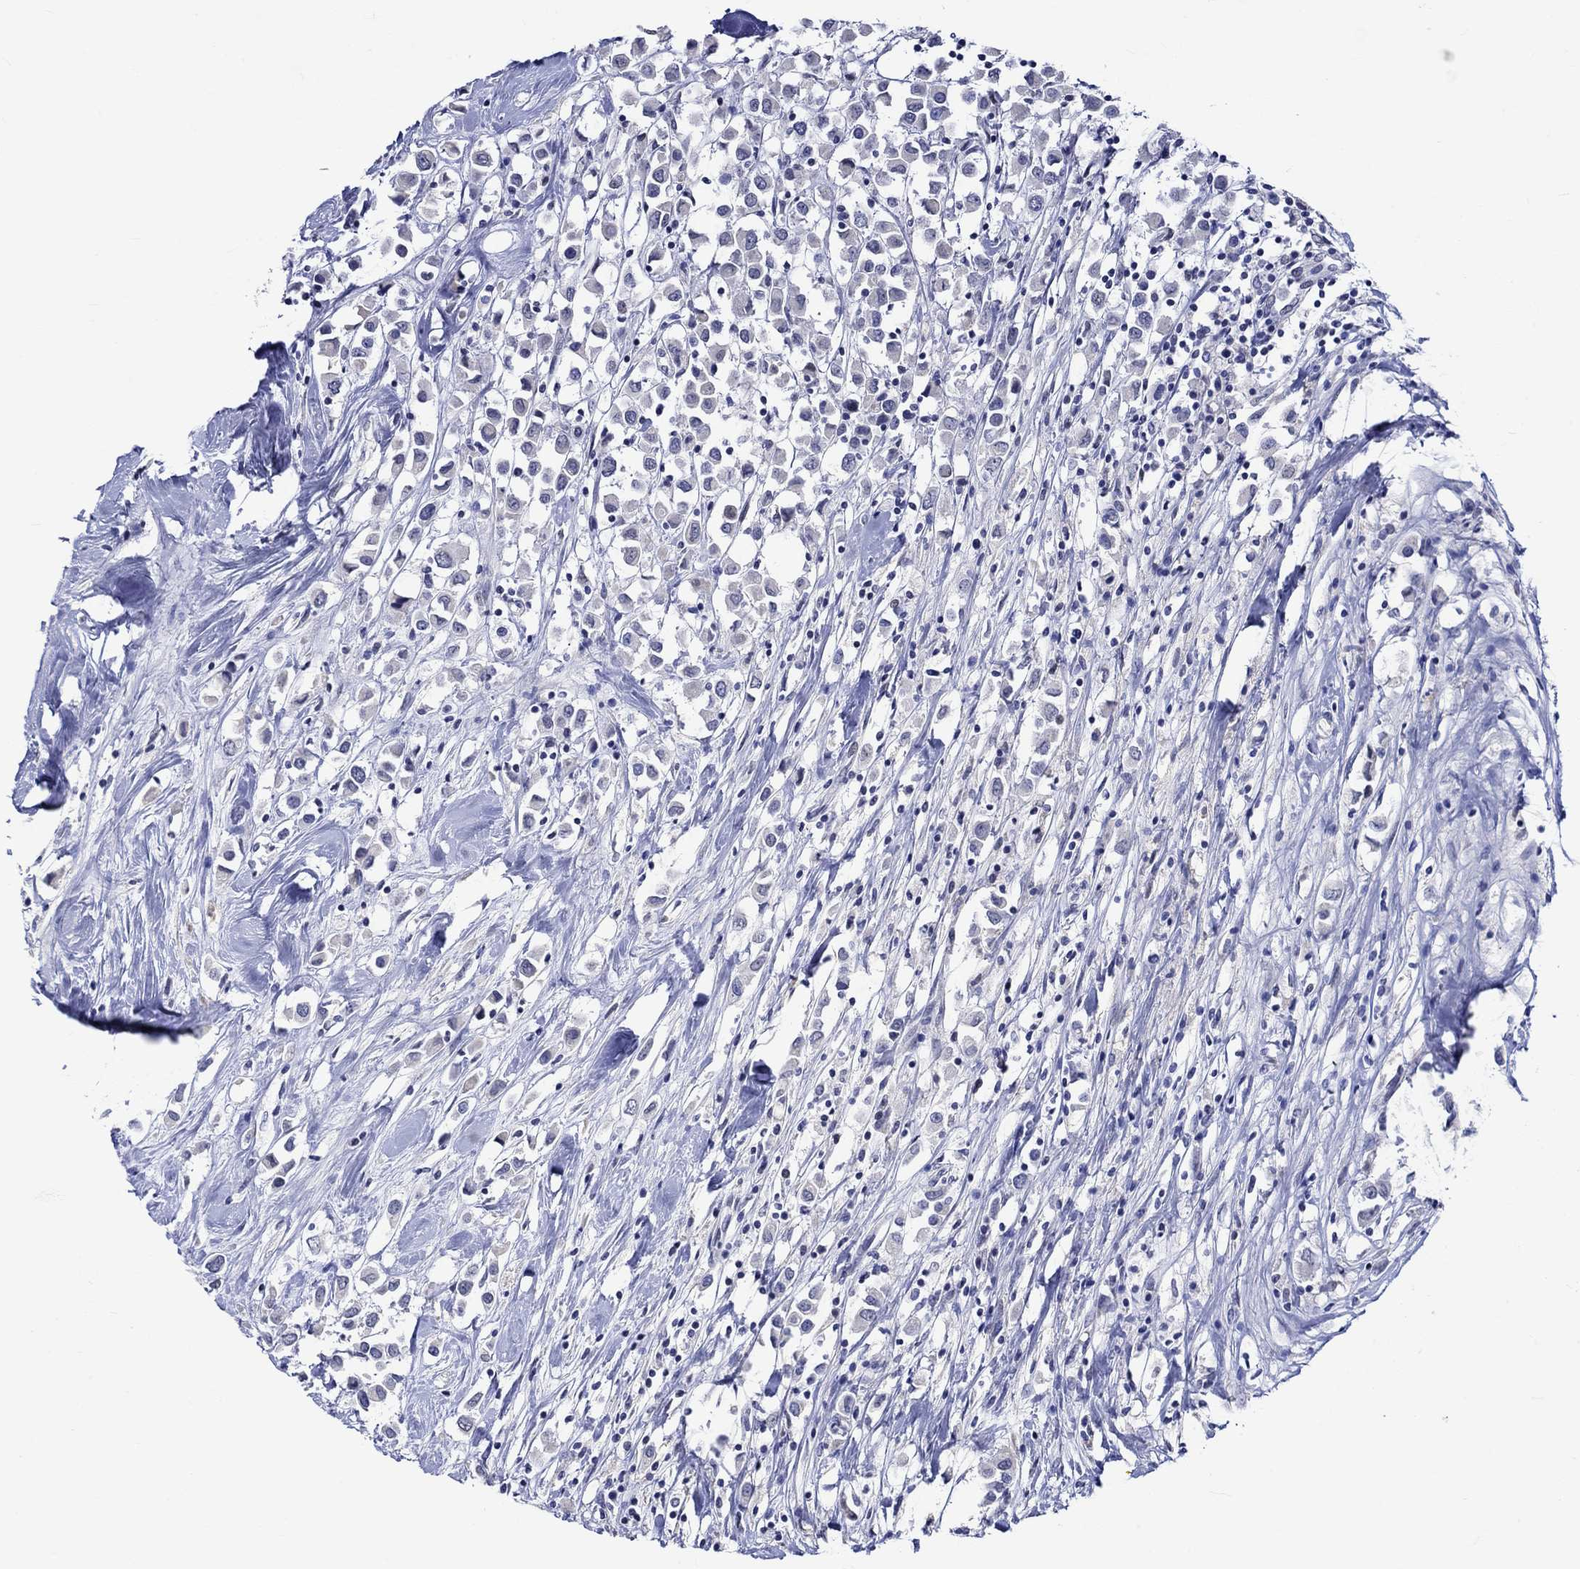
{"staining": {"intensity": "negative", "quantity": "none", "location": "none"}, "tissue": "breast cancer", "cell_type": "Tumor cells", "image_type": "cancer", "snomed": [{"axis": "morphology", "description": "Duct carcinoma"}, {"axis": "topography", "description": "Breast"}], "caption": "Tumor cells show no significant protein positivity in breast cancer. Nuclei are stained in blue.", "gene": "CRYAB", "patient": {"sex": "female", "age": 61}}